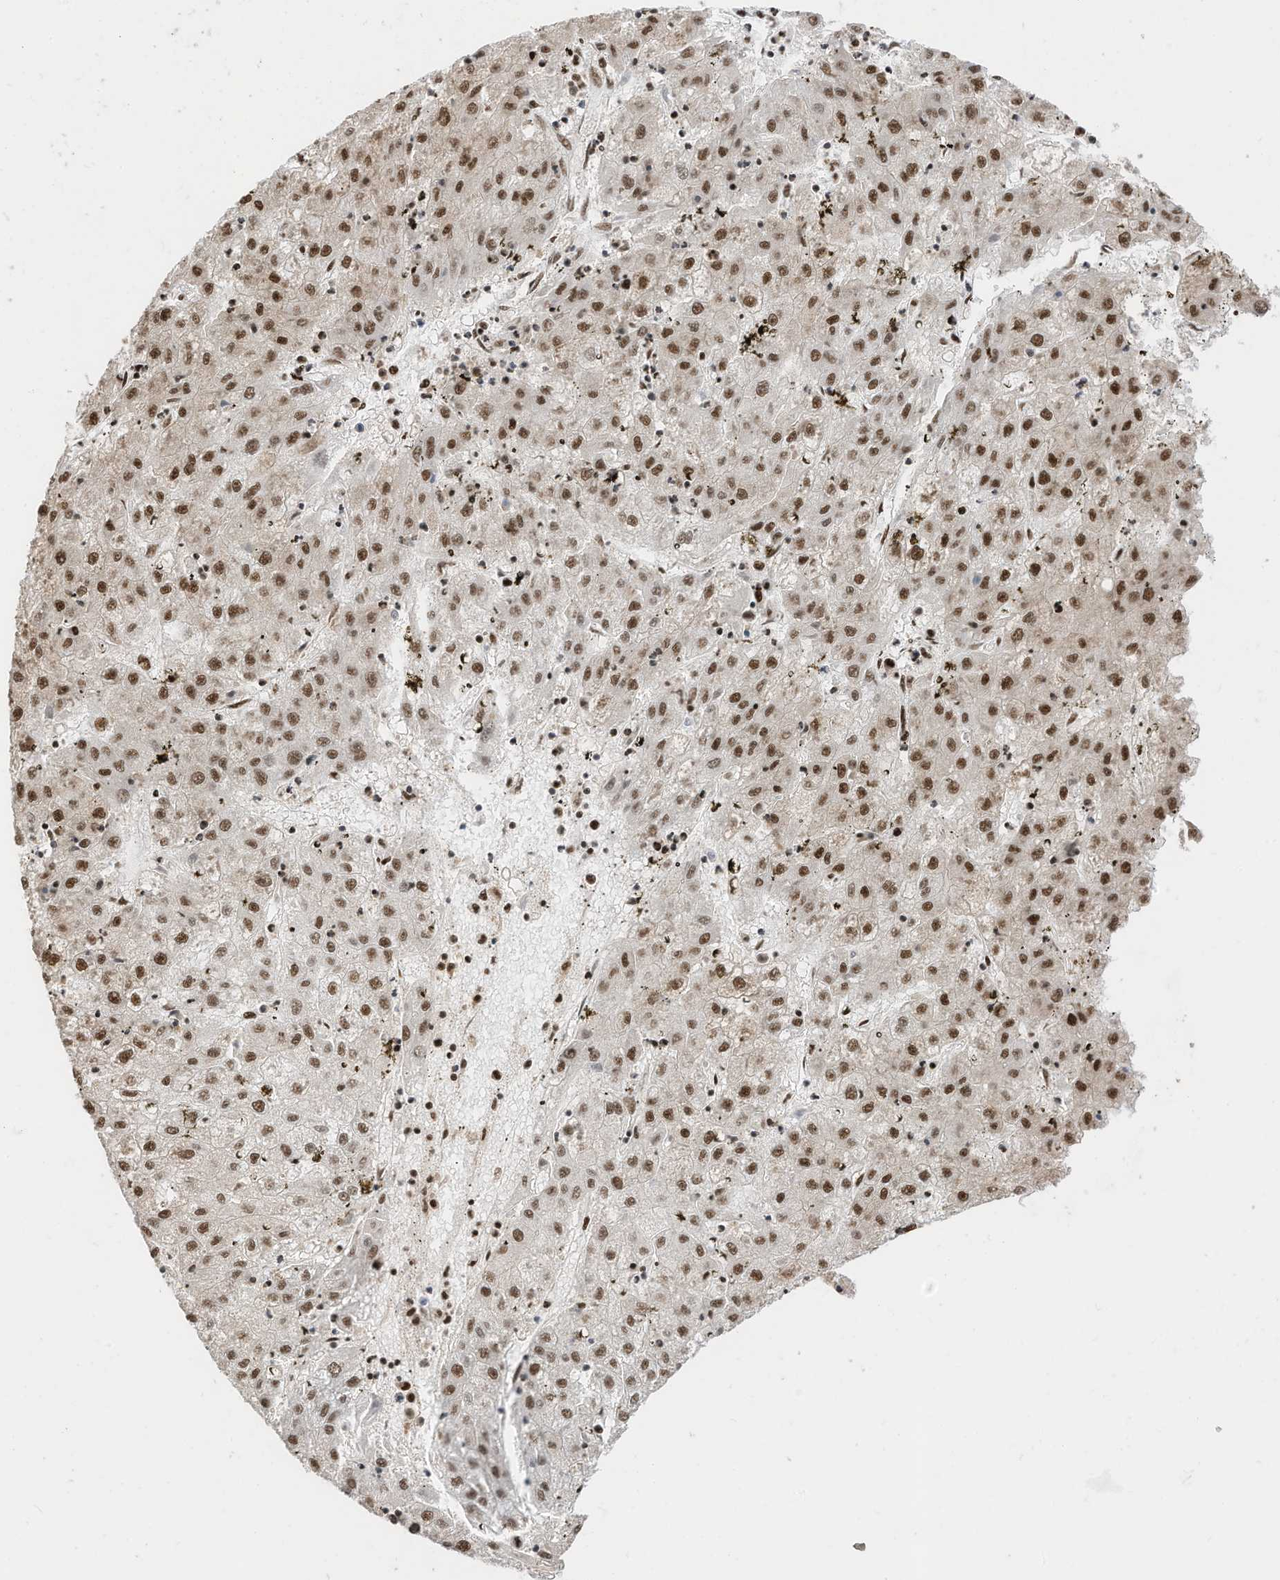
{"staining": {"intensity": "moderate", "quantity": ">75%", "location": "nuclear"}, "tissue": "liver cancer", "cell_type": "Tumor cells", "image_type": "cancer", "snomed": [{"axis": "morphology", "description": "Carcinoma, Hepatocellular, NOS"}, {"axis": "topography", "description": "Liver"}], "caption": "A micrograph of liver hepatocellular carcinoma stained for a protein reveals moderate nuclear brown staining in tumor cells.", "gene": "SF3A3", "patient": {"sex": "male", "age": 72}}